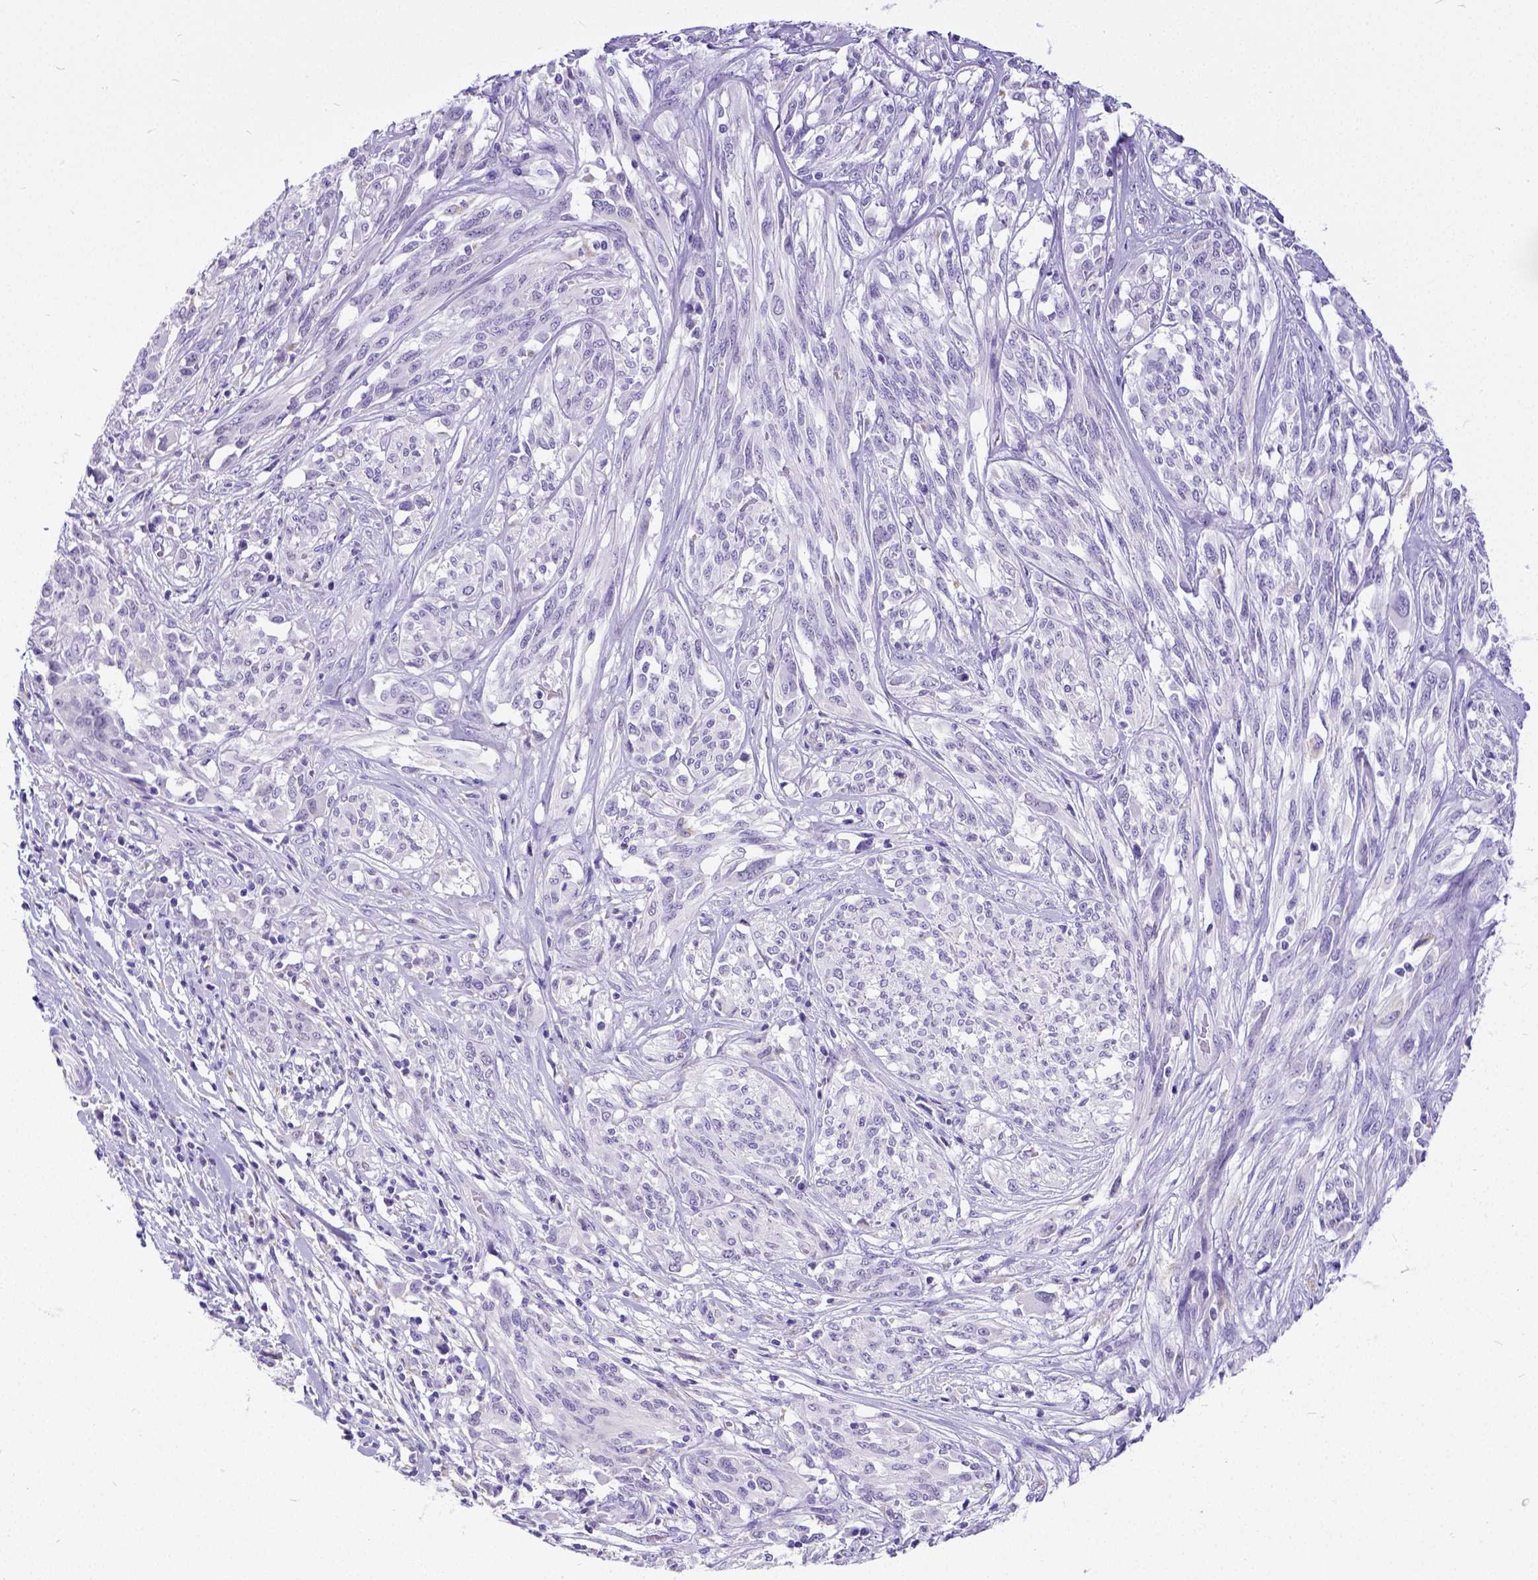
{"staining": {"intensity": "negative", "quantity": "none", "location": "none"}, "tissue": "melanoma", "cell_type": "Tumor cells", "image_type": "cancer", "snomed": [{"axis": "morphology", "description": "Malignant melanoma, NOS"}, {"axis": "topography", "description": "Skin"}], "caption": "Immunohistochemical staining of human malignant melanoma reveals no significant positivity in tumor cells. (Immunohistochemistry (ihc), brightfield microscopy, high magnification).", "gene": "SATB2", "patient": {"sex": "female", "age": 91}}